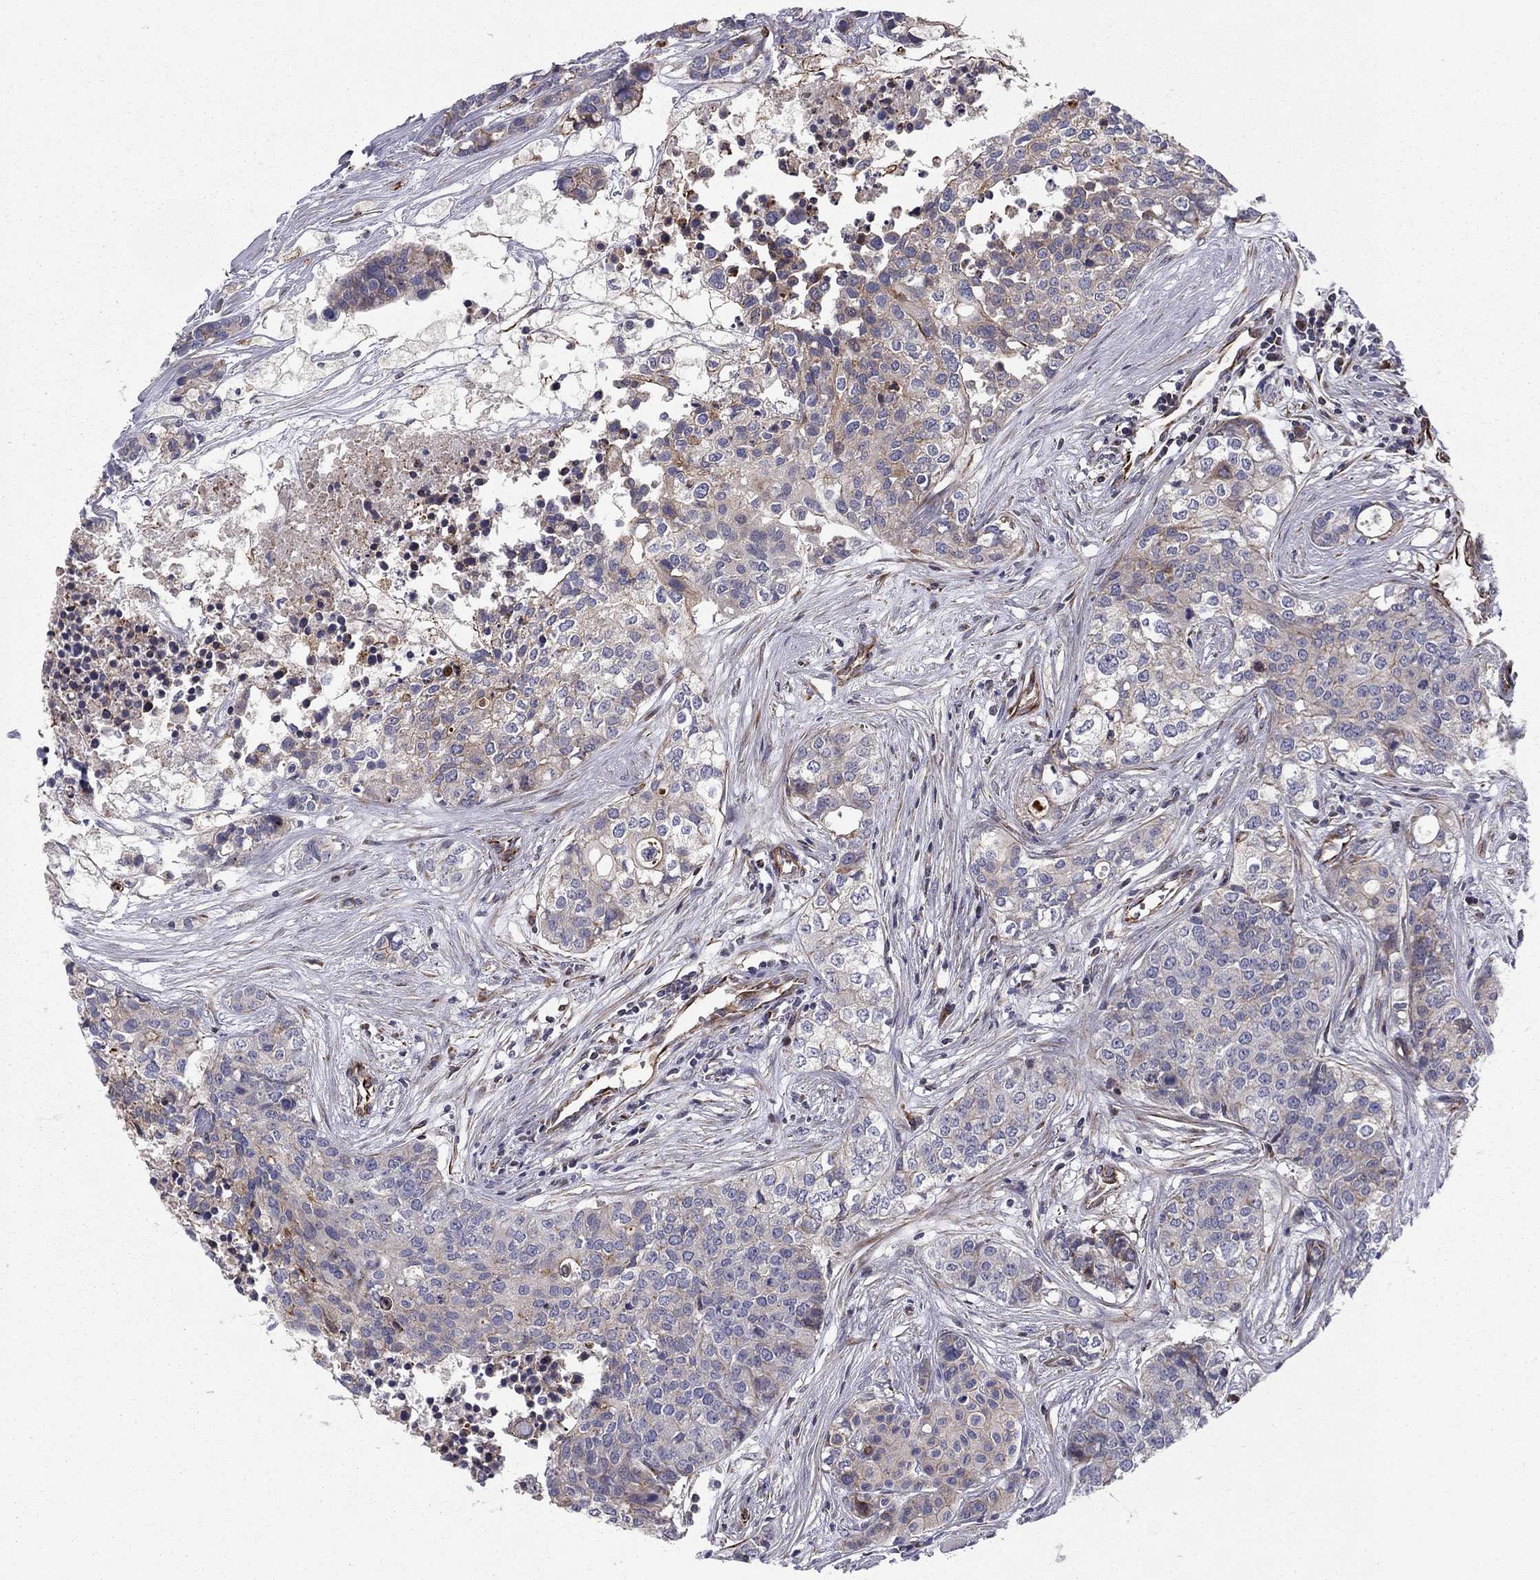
{"staining": {"intensity": "weak", "quantity": "<25%", "location": "cytoplasmic/membranous"}, "tissue": "carcinoid", "cell_type": "Tumor cells", "image_type": "cancer", "snomed": [{"axis": "morphology", "description": "Carcinoid, malignant, NOS"}, {"axis": "topography", "description": "Colon"}], "caption": "A high-resolution micrograph shows IHC staining of carcinoid (malignant), which exhibits no significant positivity in tumor cells. The staining was performed using DAB to visualize the protein expression in brown, while the nuclei were stained in blue with hematoxylin (Magnification: 20x).", "gene": "CLSTN1", "patient": {"sex": "male", "age": 81}}